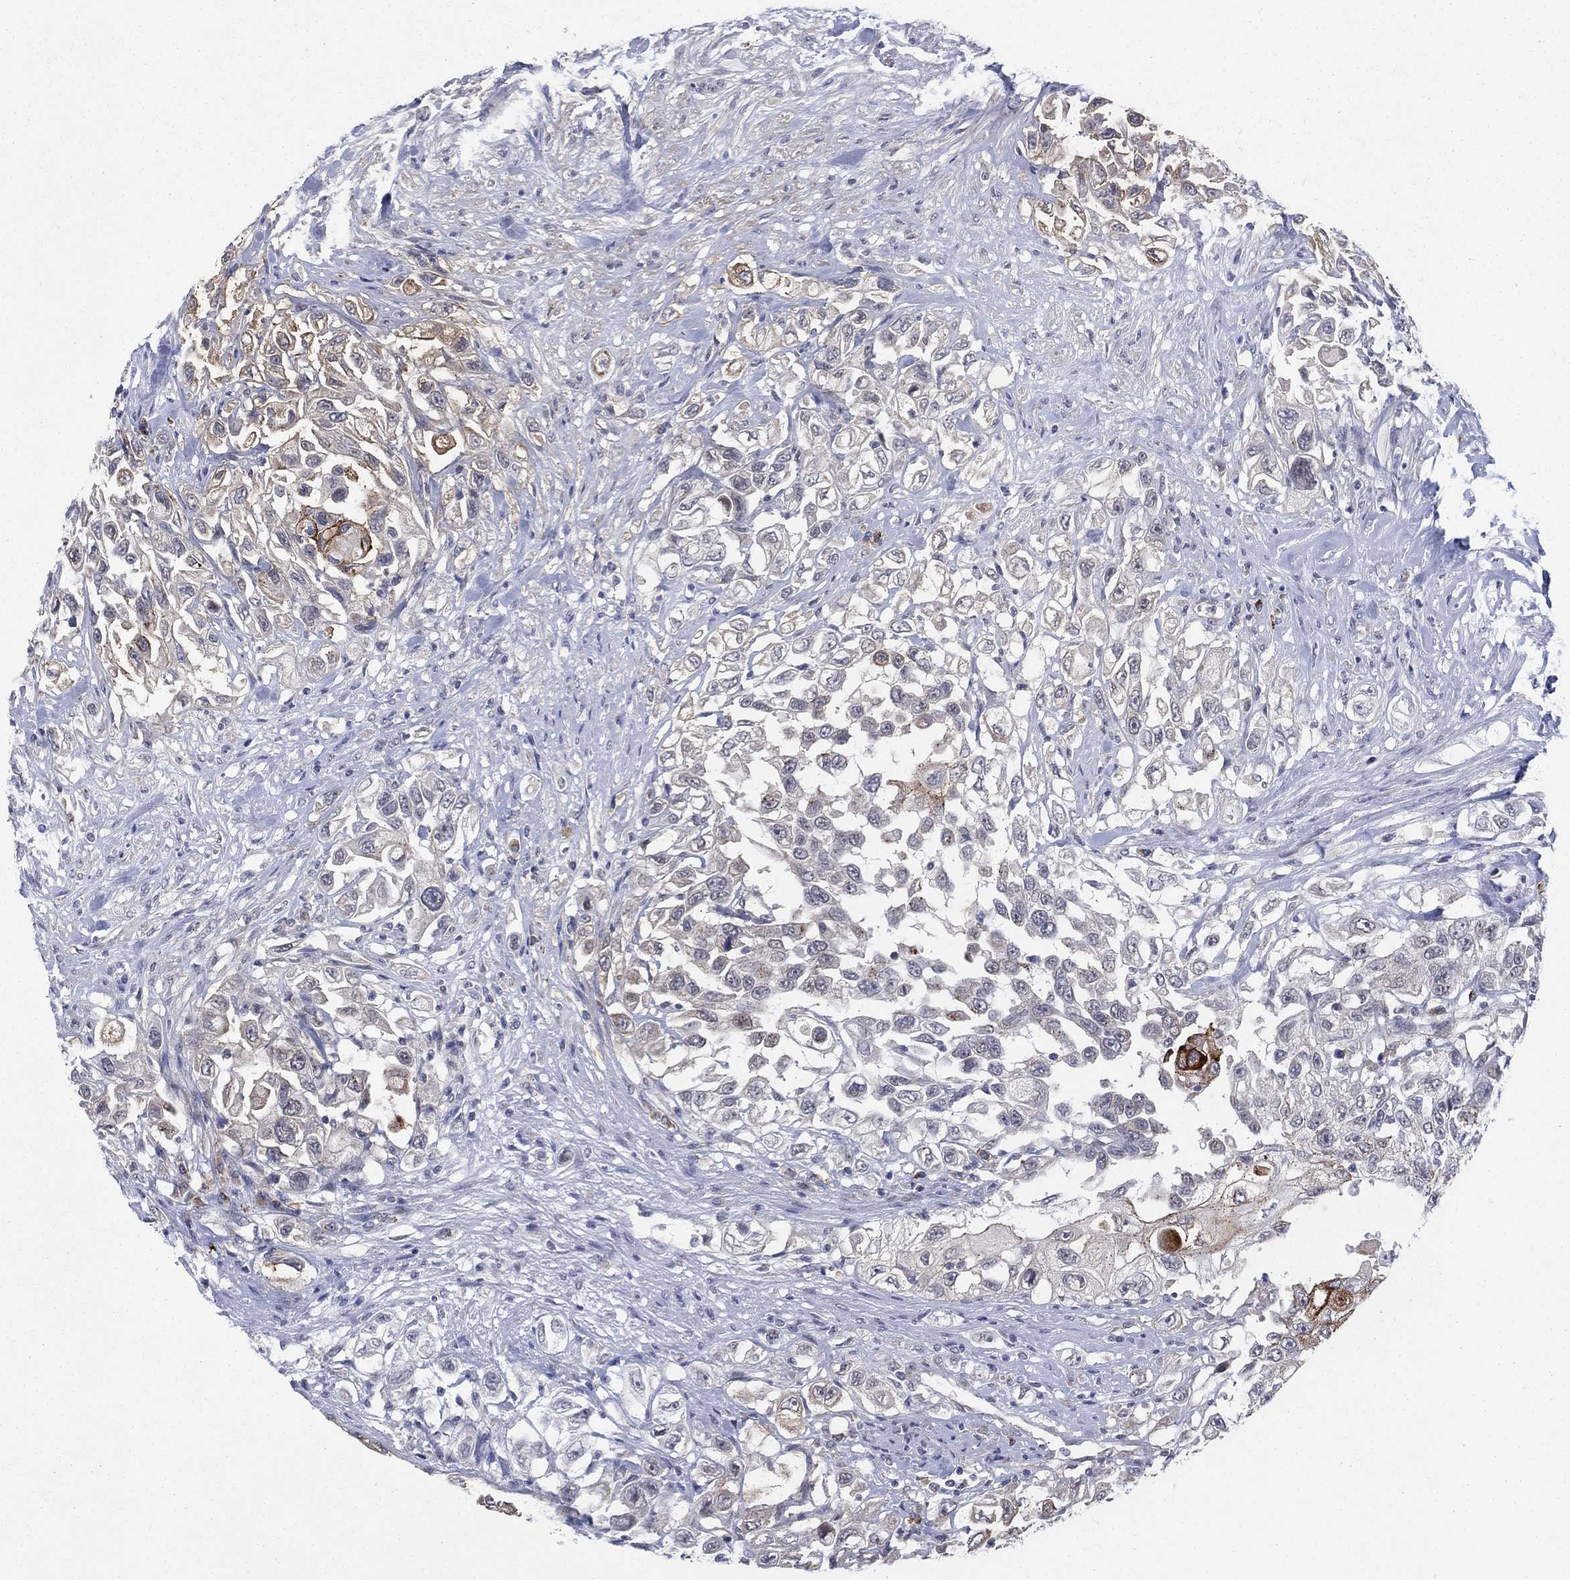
{"staining": {"intensity": "strong", "quantity": "<25%", "location": "cytoplasmic/membranous"}, "tissue": "urothelial cancer", "cell_type": "Tumor cells", "image_type": "cancer", "snomed": [{"axis": "morphology", "description": "Urothelial carcinoma, High grade"}, {"axis": "topography", "description": "Urinary bladder"}], "caption": "IHC staining of urothelial cancer, which demonstrates medium levels of strong cytoplasmic/membranous expression in about <25% of tumor cells indicating strong cytoplasmic/membranous protein staining. The staining was performed using DAB (brown) for protein detection and nuclei were counterstained in hematoxylin (blue).", "gene": "SDC1", "patient": {"sex": "female", "age": 56}}